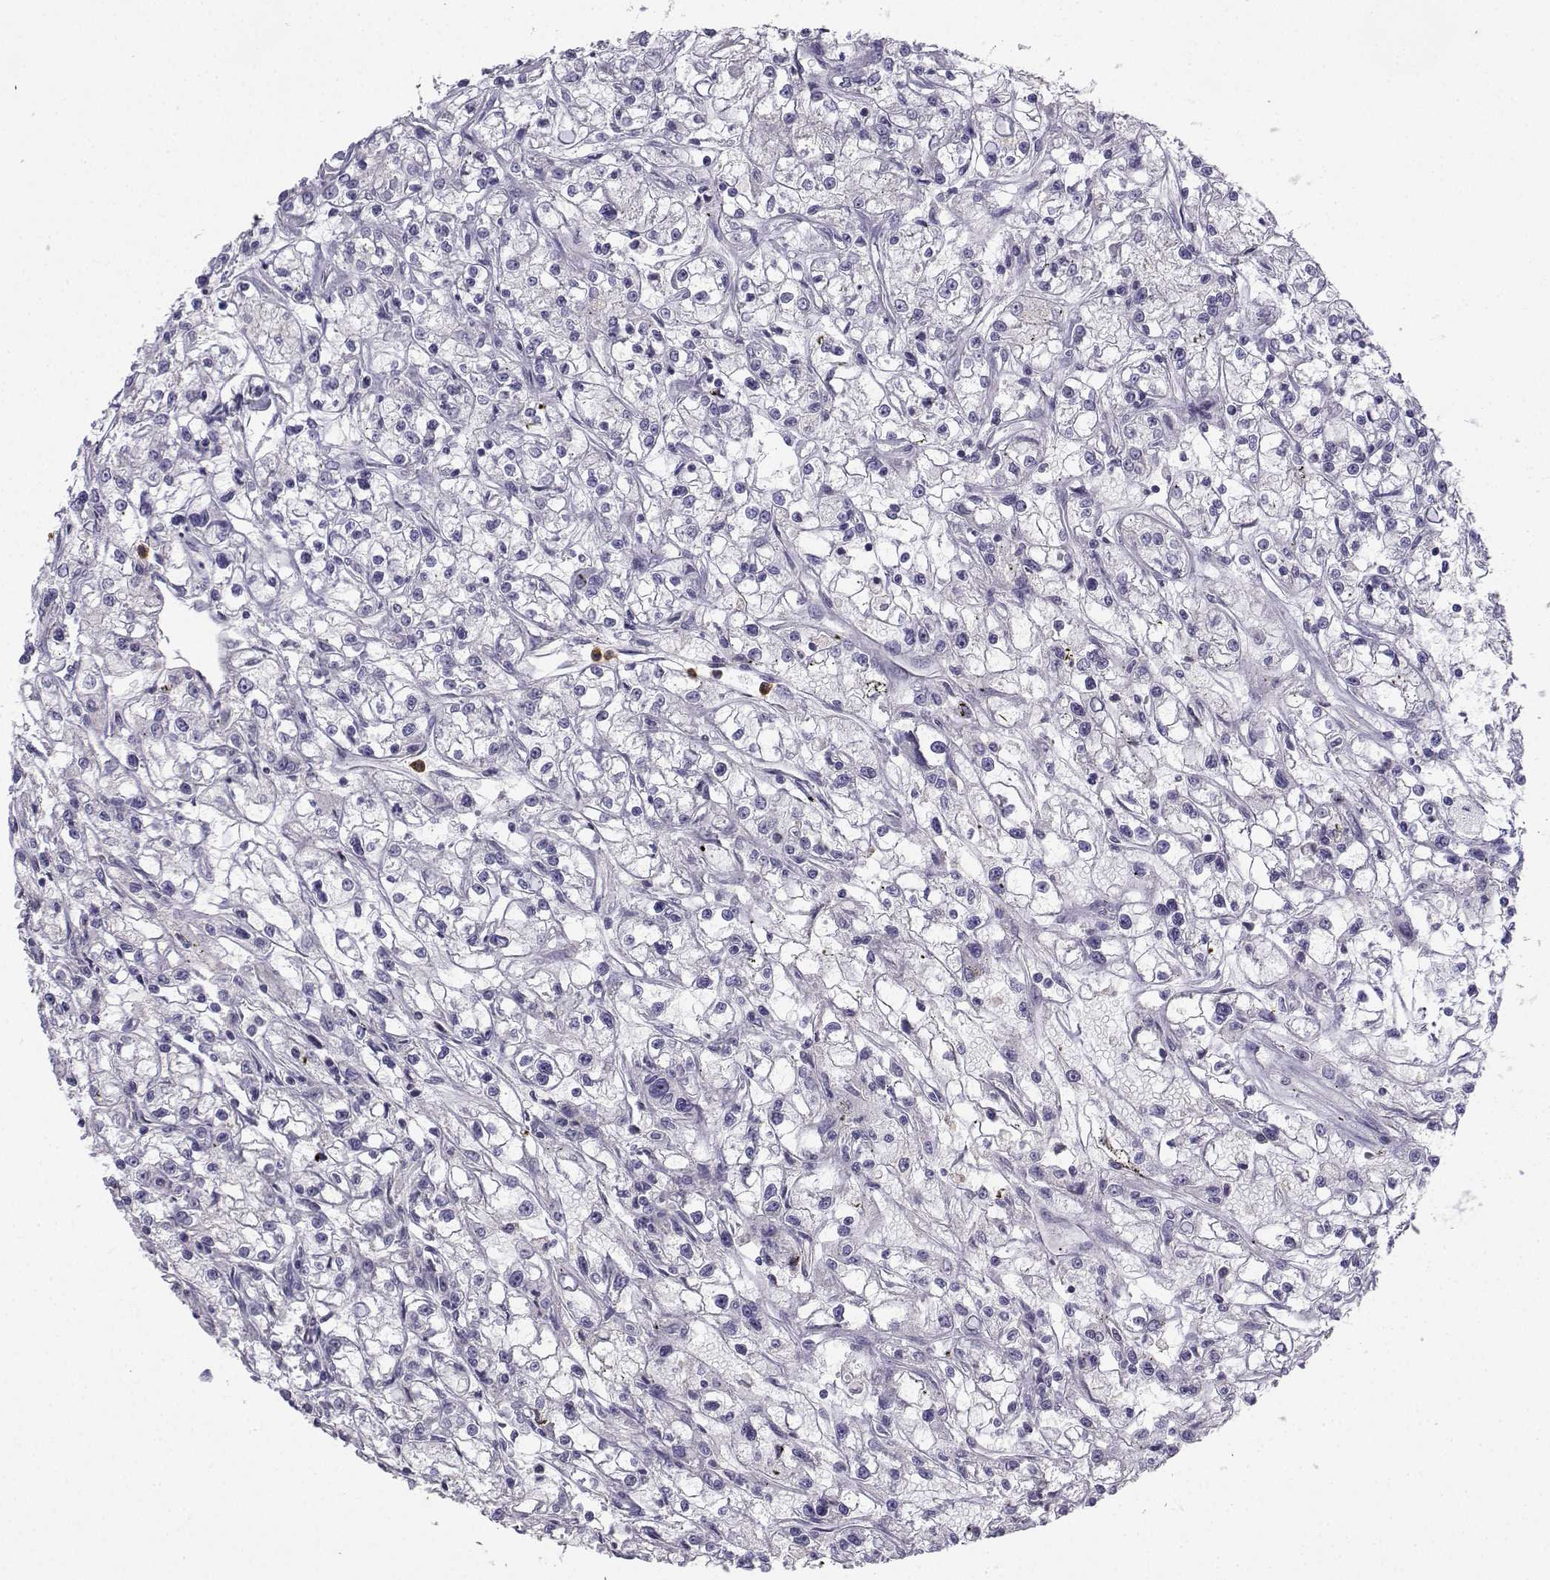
{"staining": {"intensity": "negative", "quantity": "none", "location": "none"}, "tissue": "renal cancer", "cell_type": "Tumor cells", "image_type": "cancer", "snomed": [{"axis": "morphology", "description": "Adenocarcinoma, NOS"}, {"axis": "topography", "description": "Kidney"}], "caption": "High power microscopy micrograph of an IHC micrograph of adenocarcinoma (renal), revealing no significant positivity in tumor cells.", "gene": "CALY", "patient": {"sex": "female", "age": 59}}